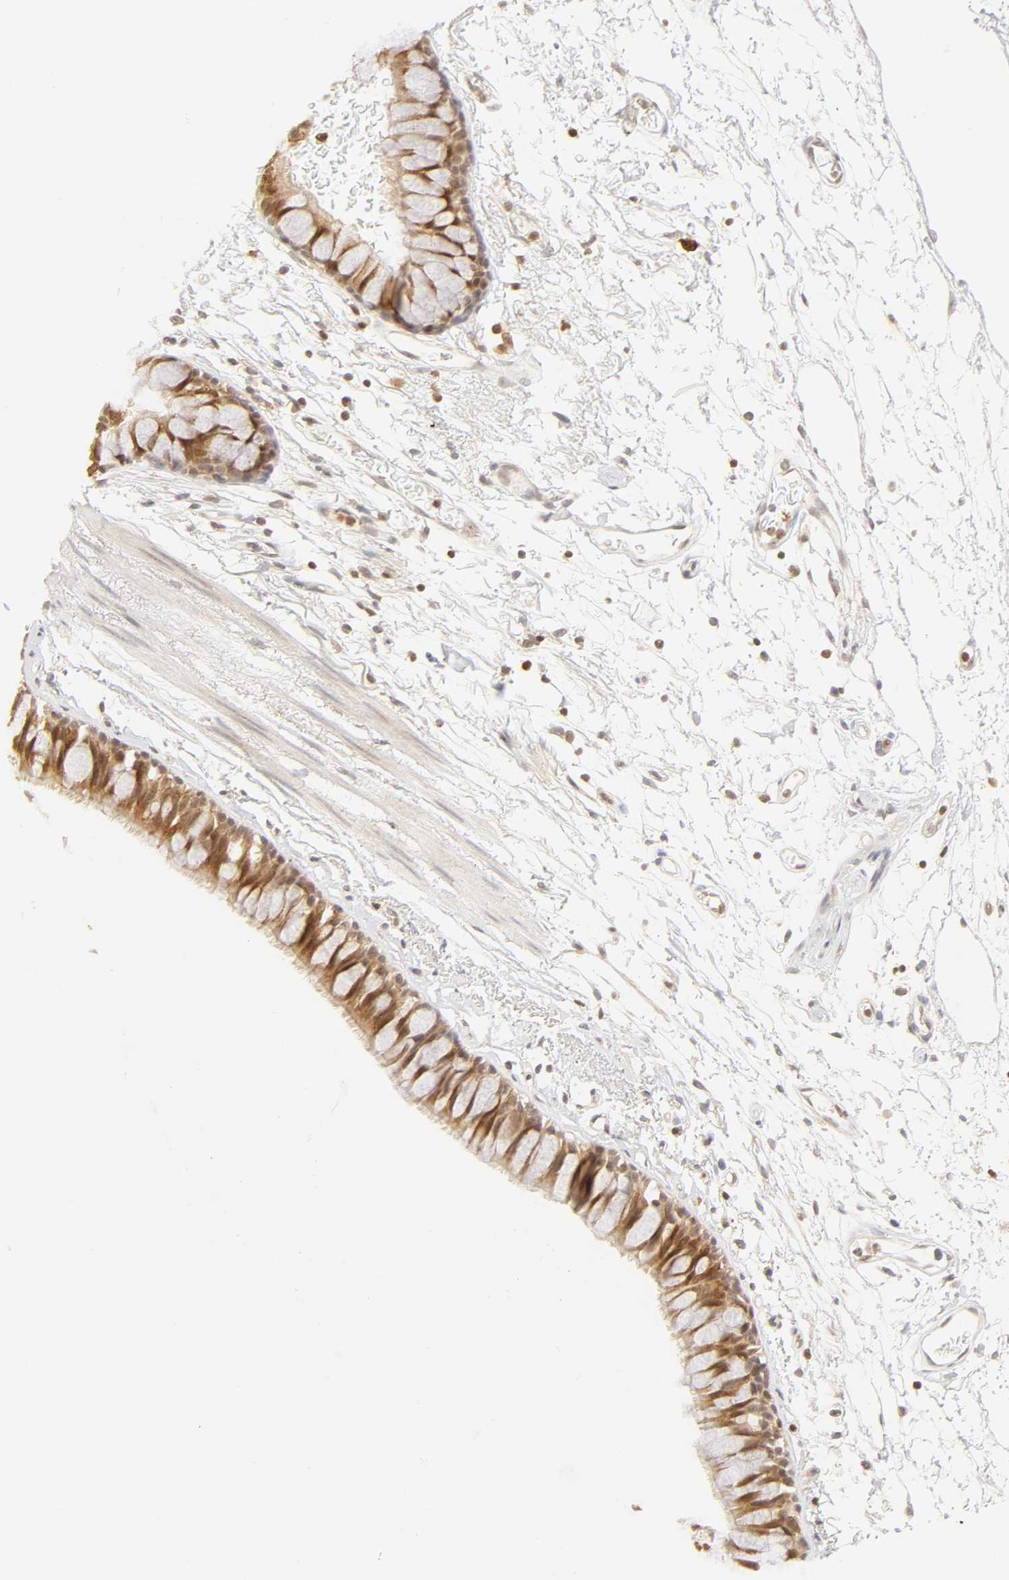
{"staining": {"intensity": "strong", "quantity": ">75%", "location": "cytoplasmic/membranous"}, "tissue": "bronchus", "cell_type": "Respiratory epithelial cells", "image_type": "normal", "snomed": [{"axis": "morphology", "description": "Normal tissue, NOS"}, {"axis": "topography", "description": "Bronchus"}], "caption": "Immunohistochemistry (DAB) staining of normal human bronchus exhibits strong cytoplasmic/membranous protein expression in approximately >75% of respiratory epithelial cells. (Brightfield microscopy of DAB IHC at high magnification).", "gene": "KIF2A", "patient": {"sex": "female", "age": 73}}